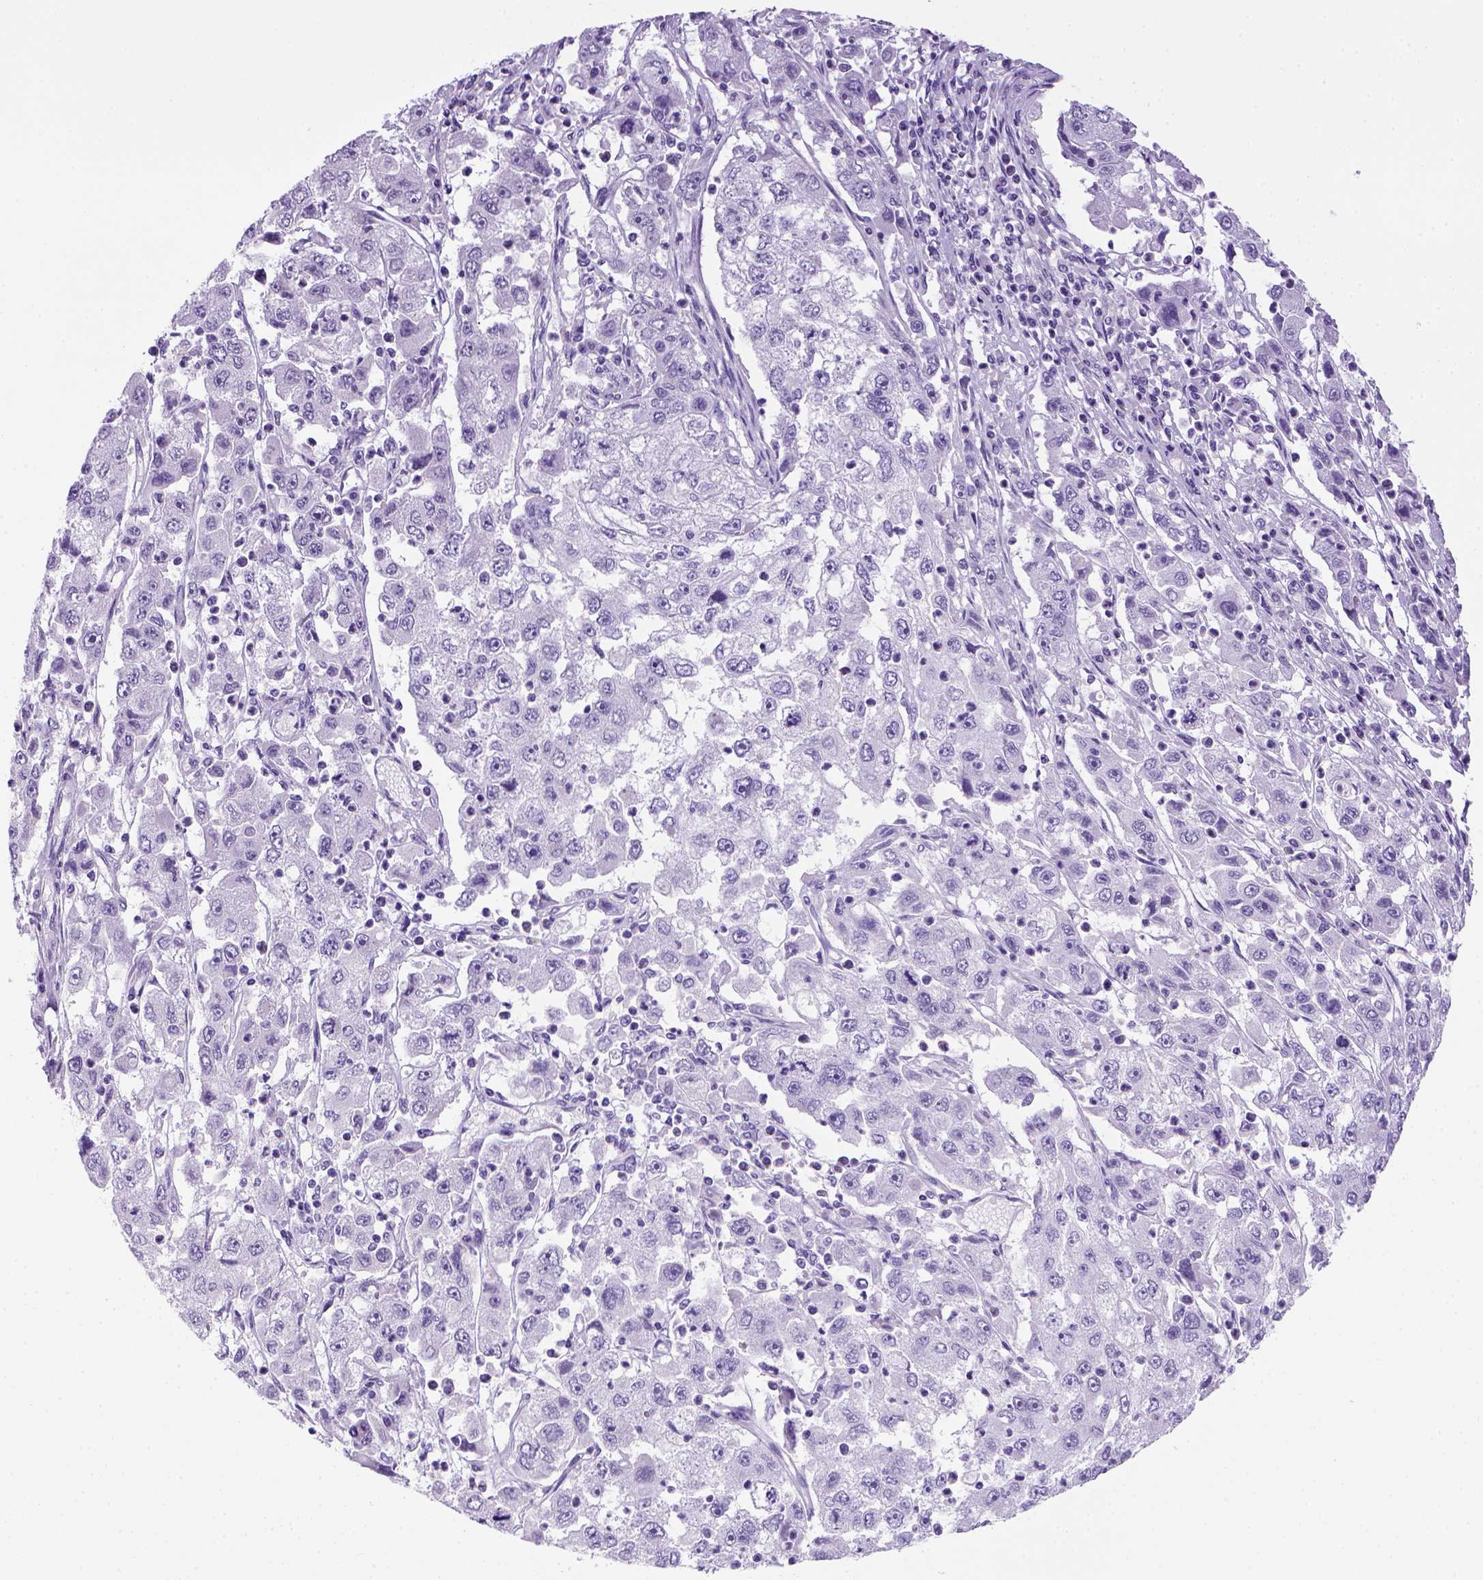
{"staining": {"intensity": "negative", "quantity": "none", "location": "none"}, "tissue": "cervical cancer", "cell_type": "Tumor cells", "image_type": "cancer", "snomed": [{"axis": "morphology", "description": "Squamous cell carcinoma, NOS"}, {"axis": "topography", "description": "Cervix"}], "caption": "Immunohistochemical staining of human cervical cancer (squamous cell carcinoma) exhibits no significant expression in tumor cells.", "gene": "ARHGEF33", "patient": {"sex": "female", "age": 36}}